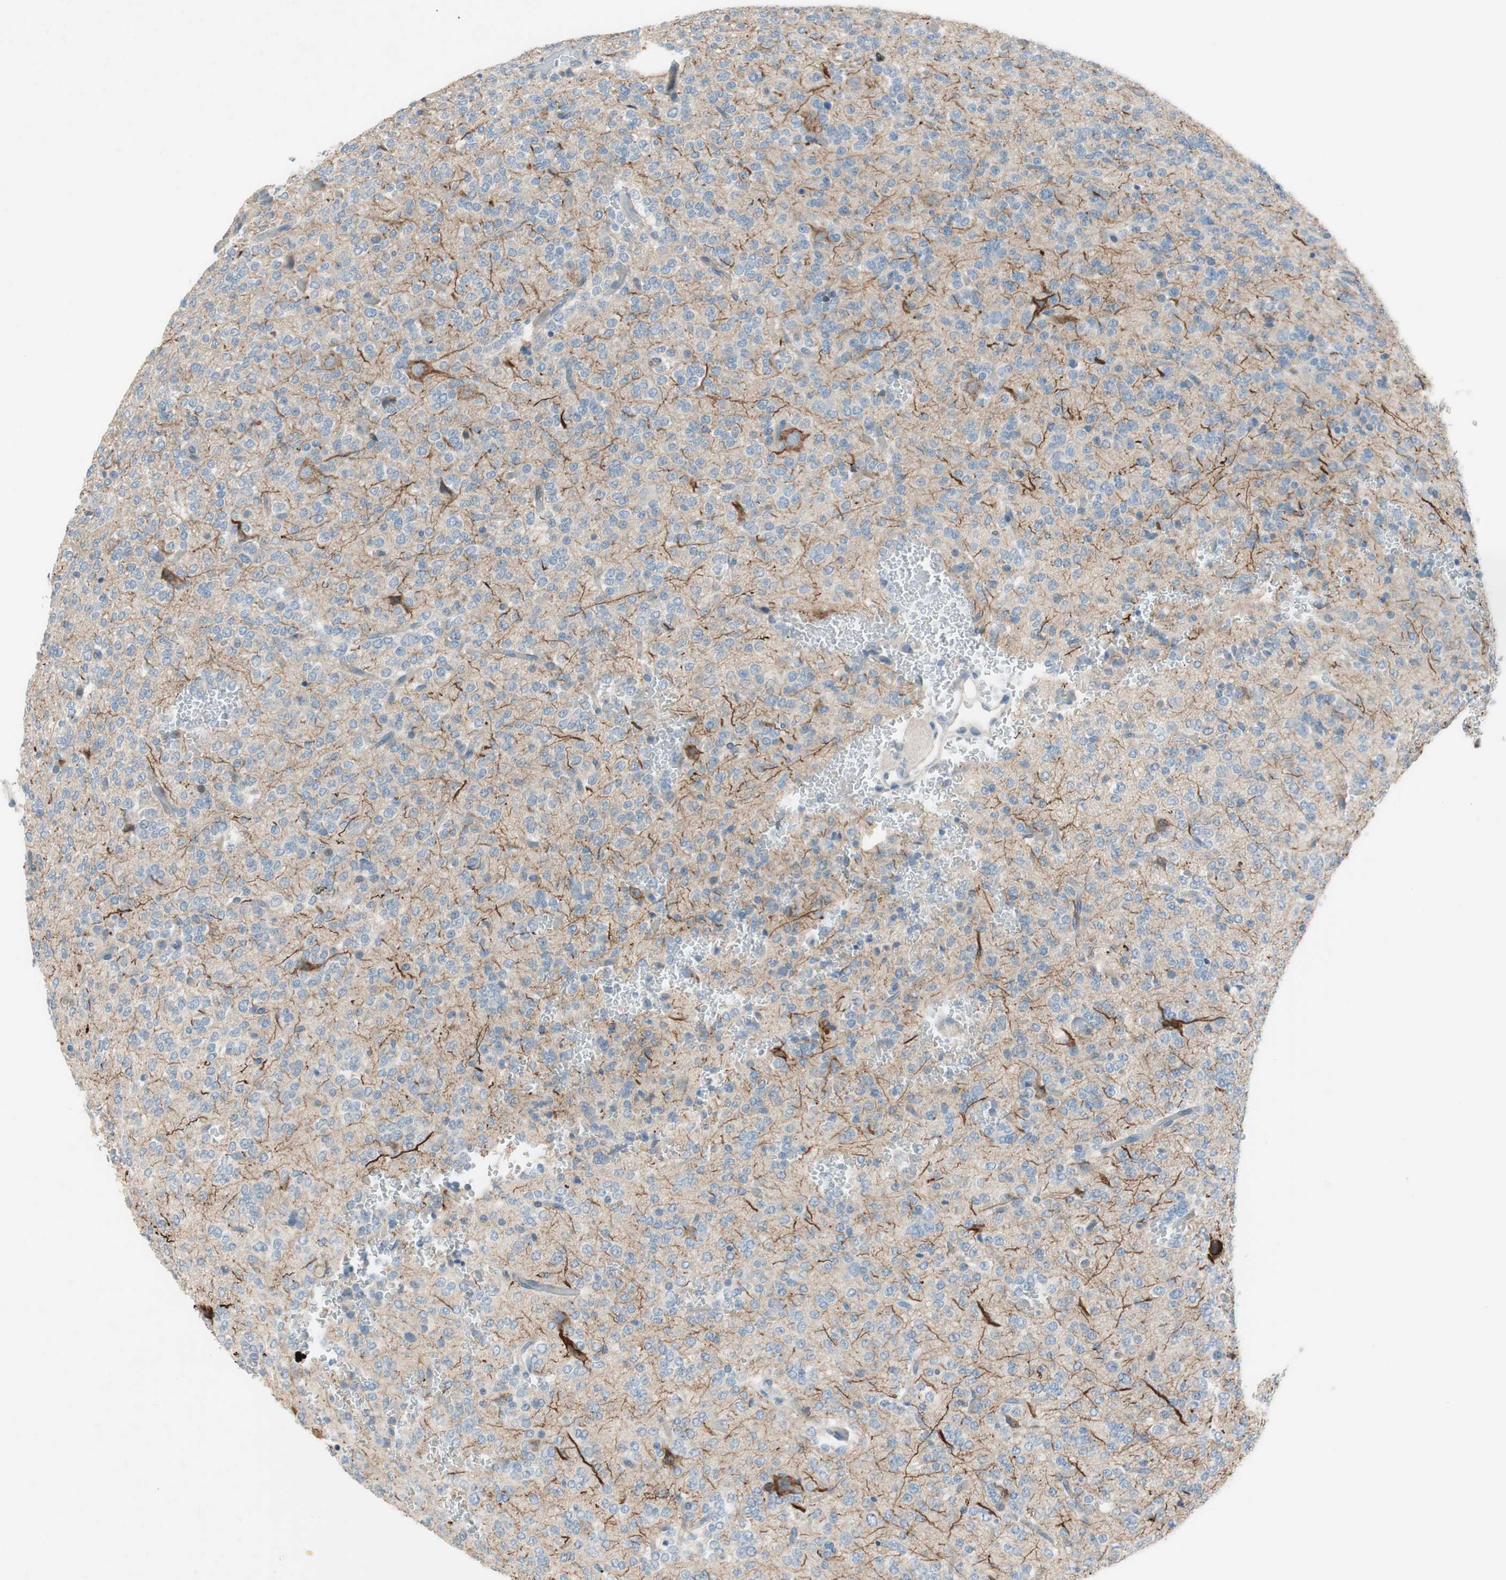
{"staining": {"intensity": "negative", "quantity": "none", "location": "none"}, "tissue": "glioma", "cell_type": "Tumor cells", "image_type": "cancer", "snomed": [{"axis": "morphology", "description": "Glioma, malignant, Low grade"}, {"axis": "topography", "description": "Brain"}], "caption": "IHC micrograph of neoplastic tissue: low-grade glioma (malignant) stained with DAB shows no significant protein expression in tumor cells.", "gene": "PRRG4", "patient": {"sex": "male", "age": 38}}